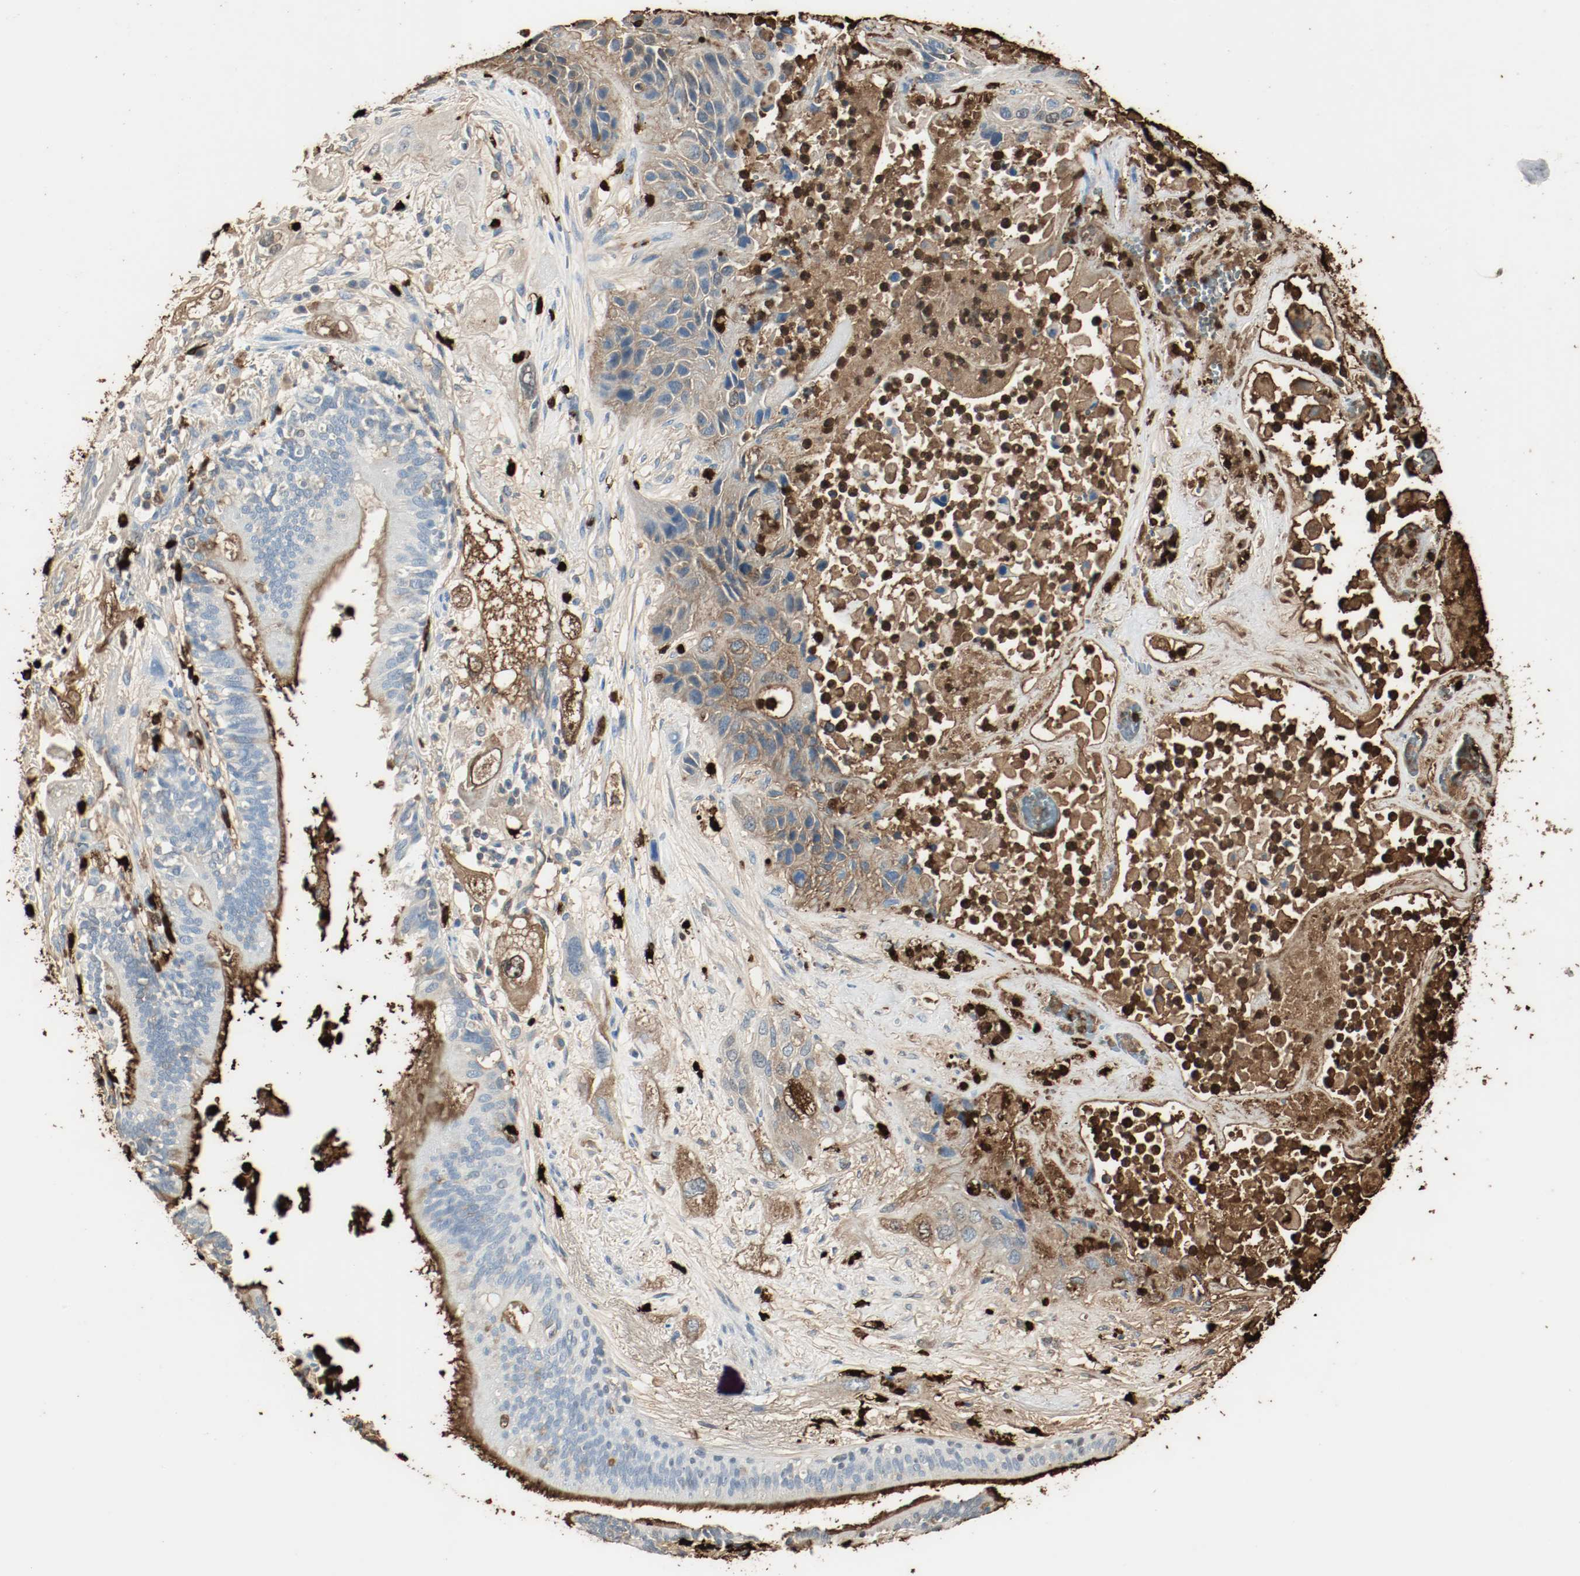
{"staining": {"intensity": "moderate", "quantity": "25%-75%", "location": "cytoplasmic/membranous"}, "tissue": "lung cancer", "cell_type": "Tumor cells", "image_type": "cancer", "snomed": [{"axis": "morphology", "description": "Squamous cell carcinoma, NOS"}, {"axis": "topography", "description": "Lung"}], "caption": "A brown stain highlights moderate cytoplasmic/membranous positivity of a protein in human lung squamous cell carcinoma tumor cells.", "gene": "S100A9", "patient": {"sex": "female", "age": 76}}